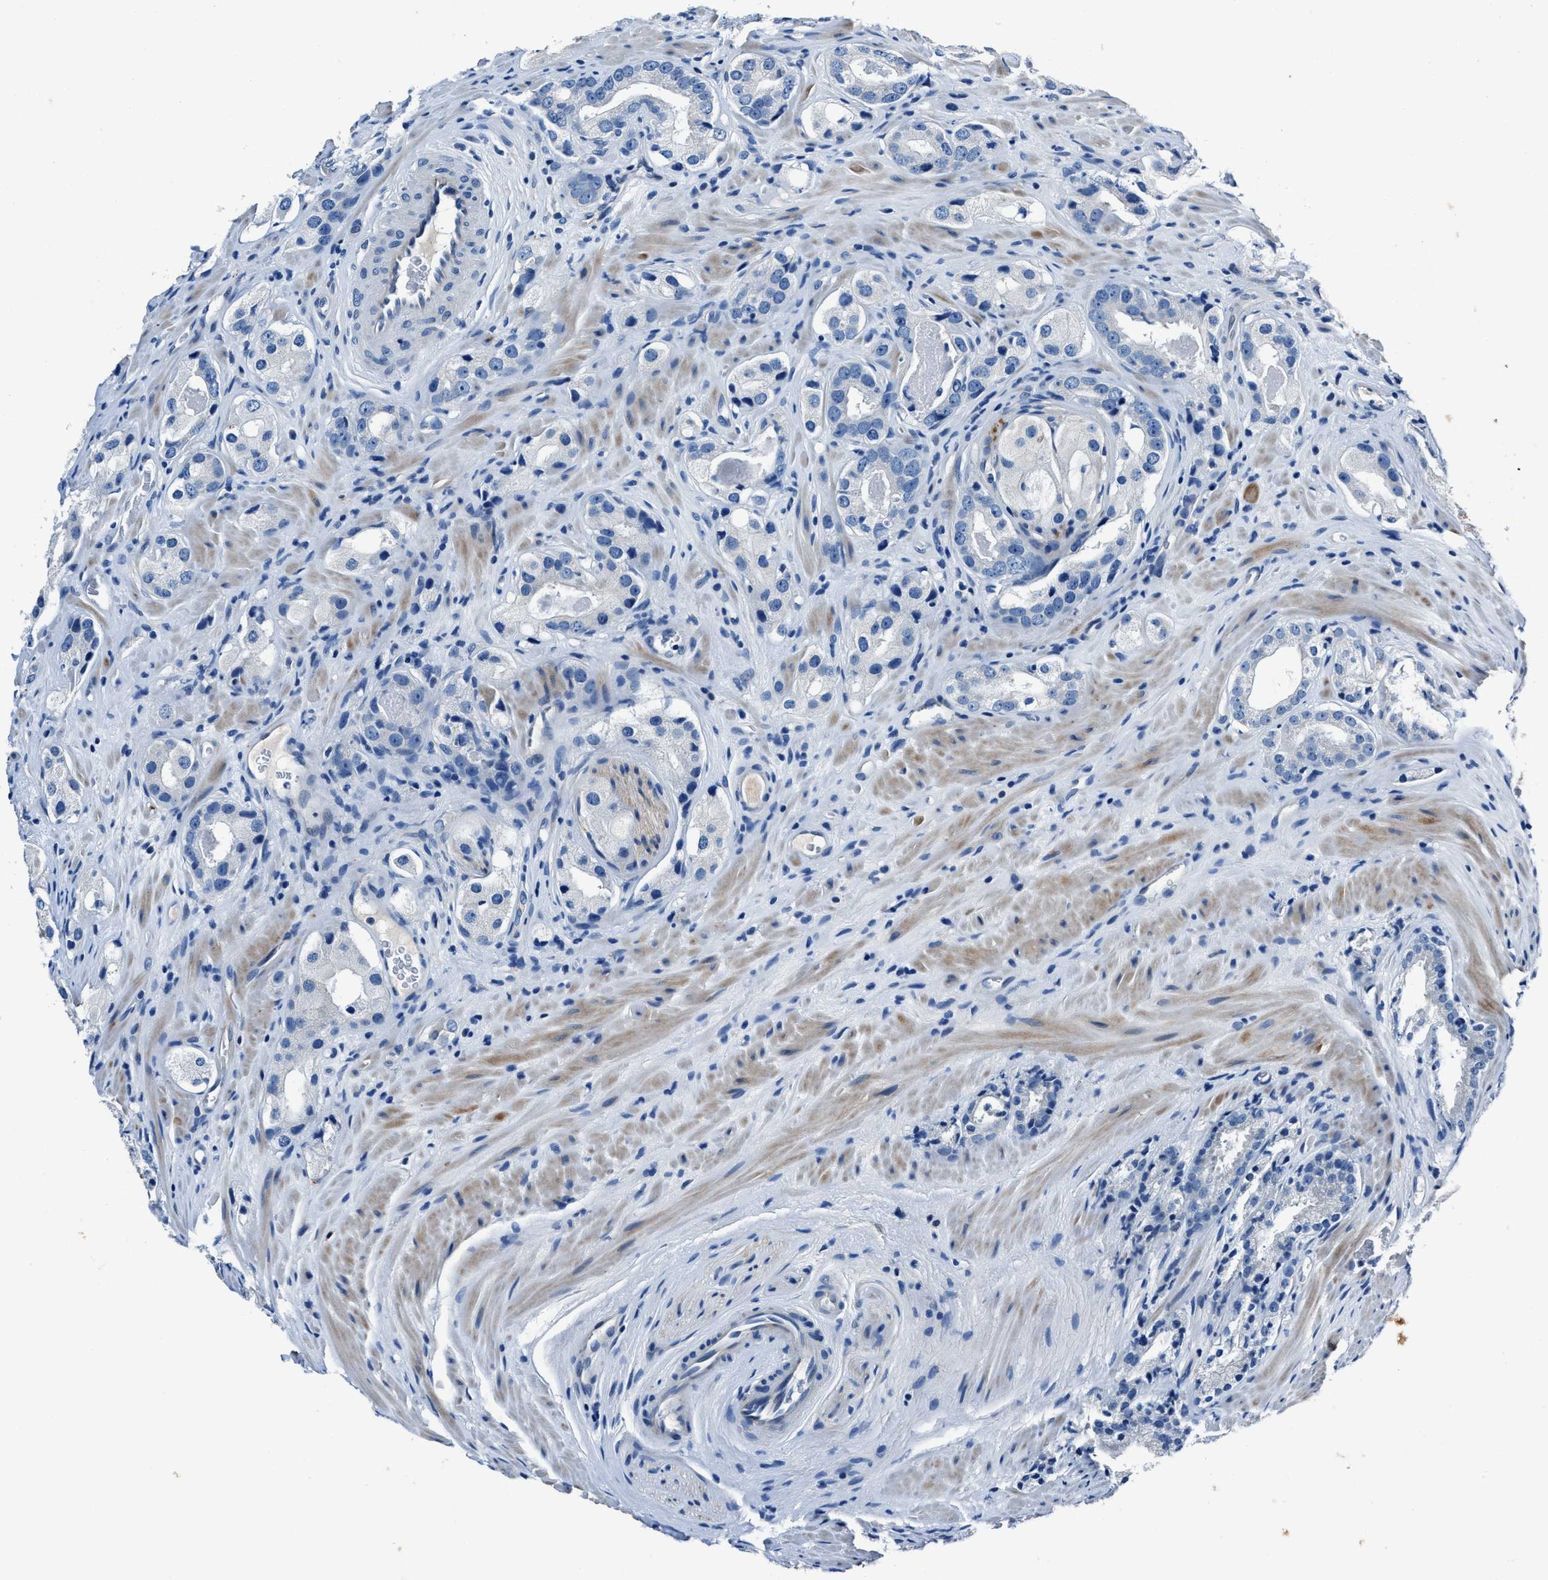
{"staining": {"intensity": "negative", "quantity": "none", "location": "none"}, "tissue": "prostate cancer", "cell_type": "Tumor cells", "image_type": "cancer", "snomed": [{"axis": "morphology", "description": "Adenocarcinoma, High grade"}, {"axis": "topography", "description": "Prostate"}], "caption": "Adenocarcinoma (high-grade) (prostate) was stained to show a protein in brown. There is no significant expression in tumor cells.", "gene": "NACAD", "patient": {"sex": "male", "age": 63}}